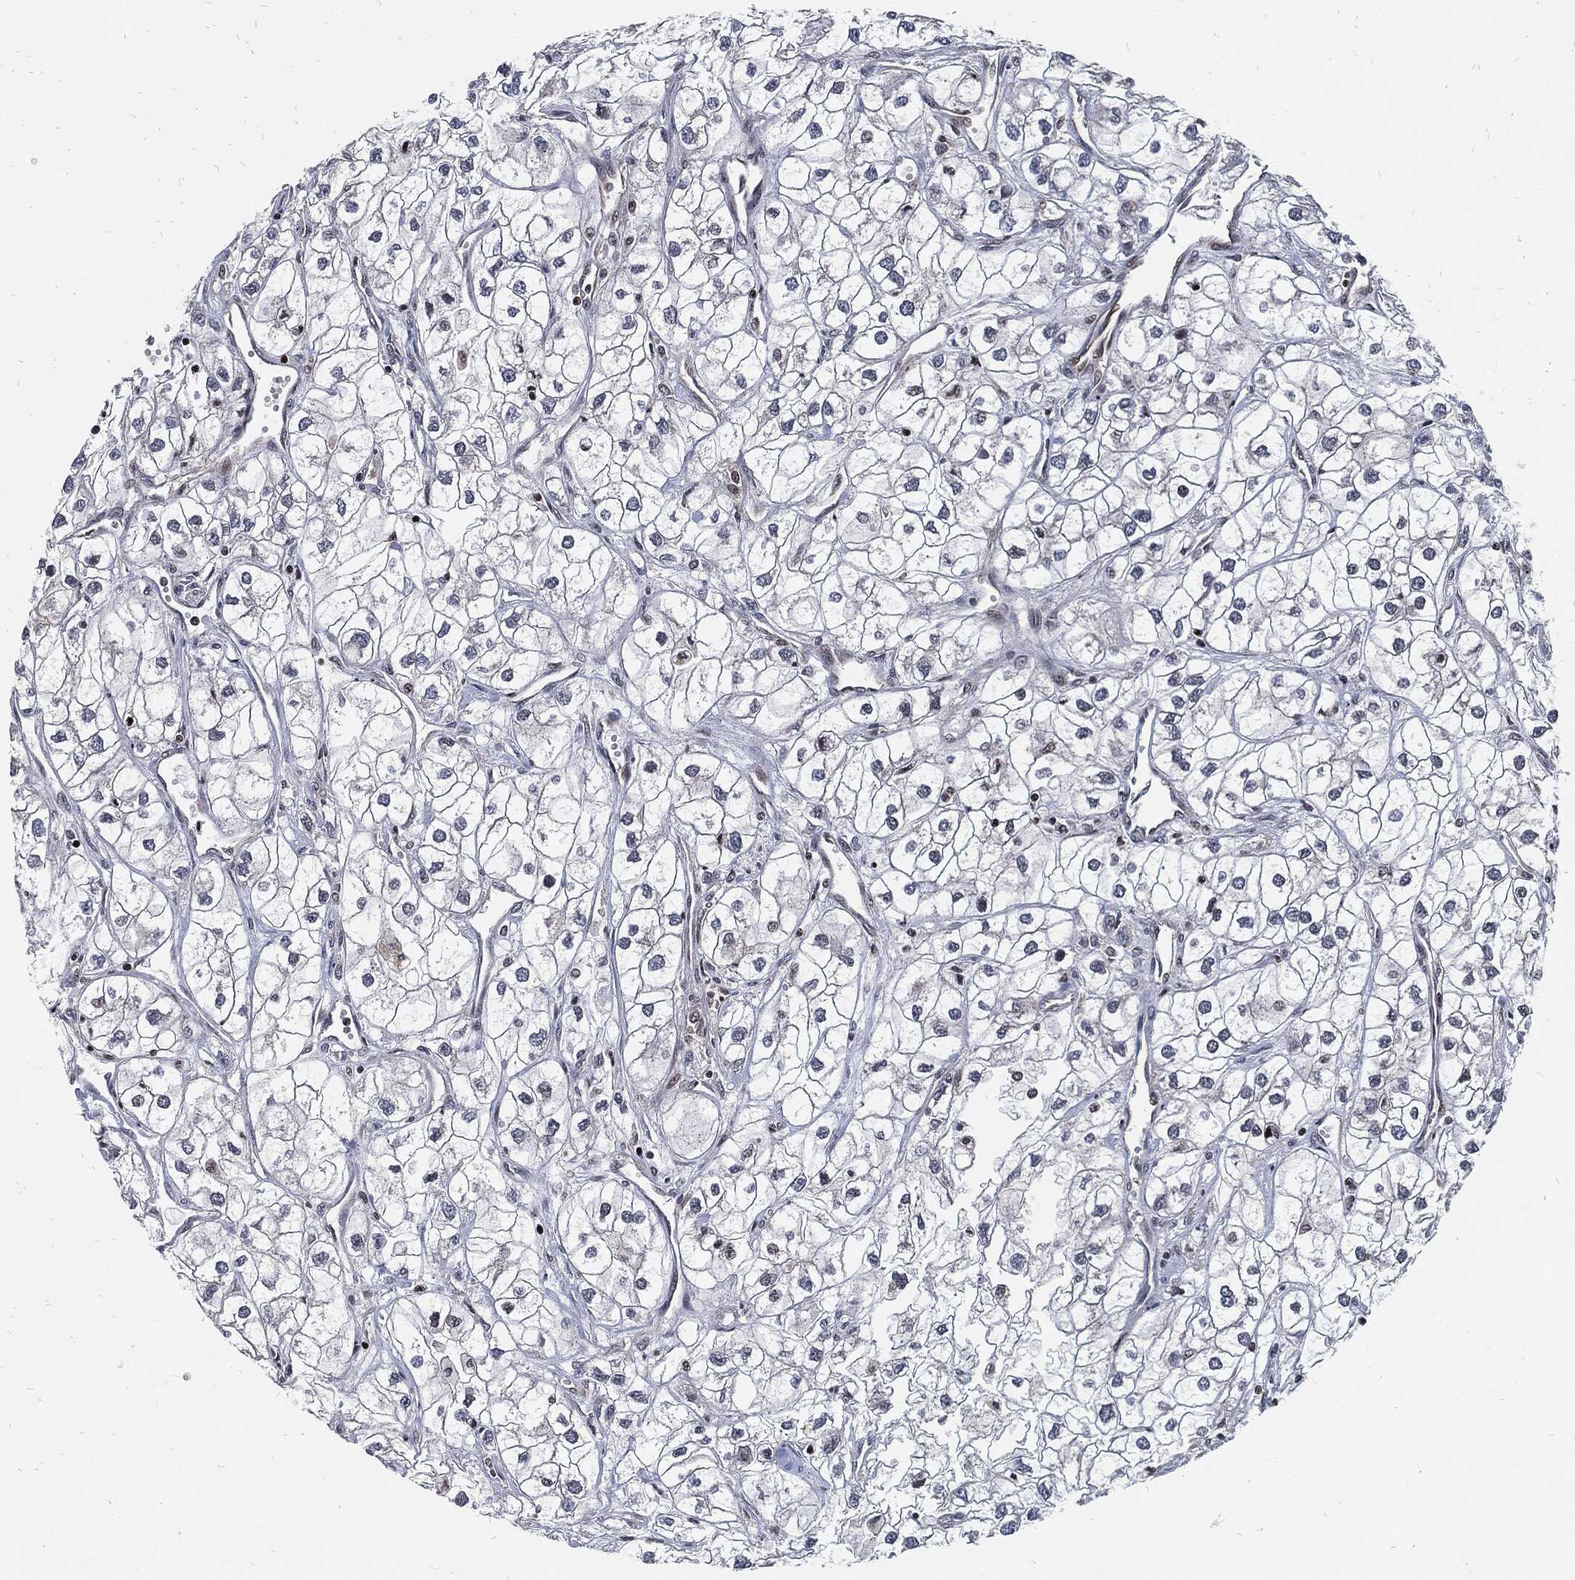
{"staining": {"intensity": "negative", "quantity": "none", "location": "none"}, "tissue": "renal cancer", "cell_type": "Tumor cells", "image_type": "cancer", "snomed": [{"axis": "morphology", "description": "Adenocarcinoma, NOS"}, {"axis": "topography", "description": "Kidney"}], "caption": "An image of human renal cancer (adenocarcinoma) is negative for staining in tumor cells.", "gene": "ZNF775", "patient": {"sex": "male", "age": 59}}